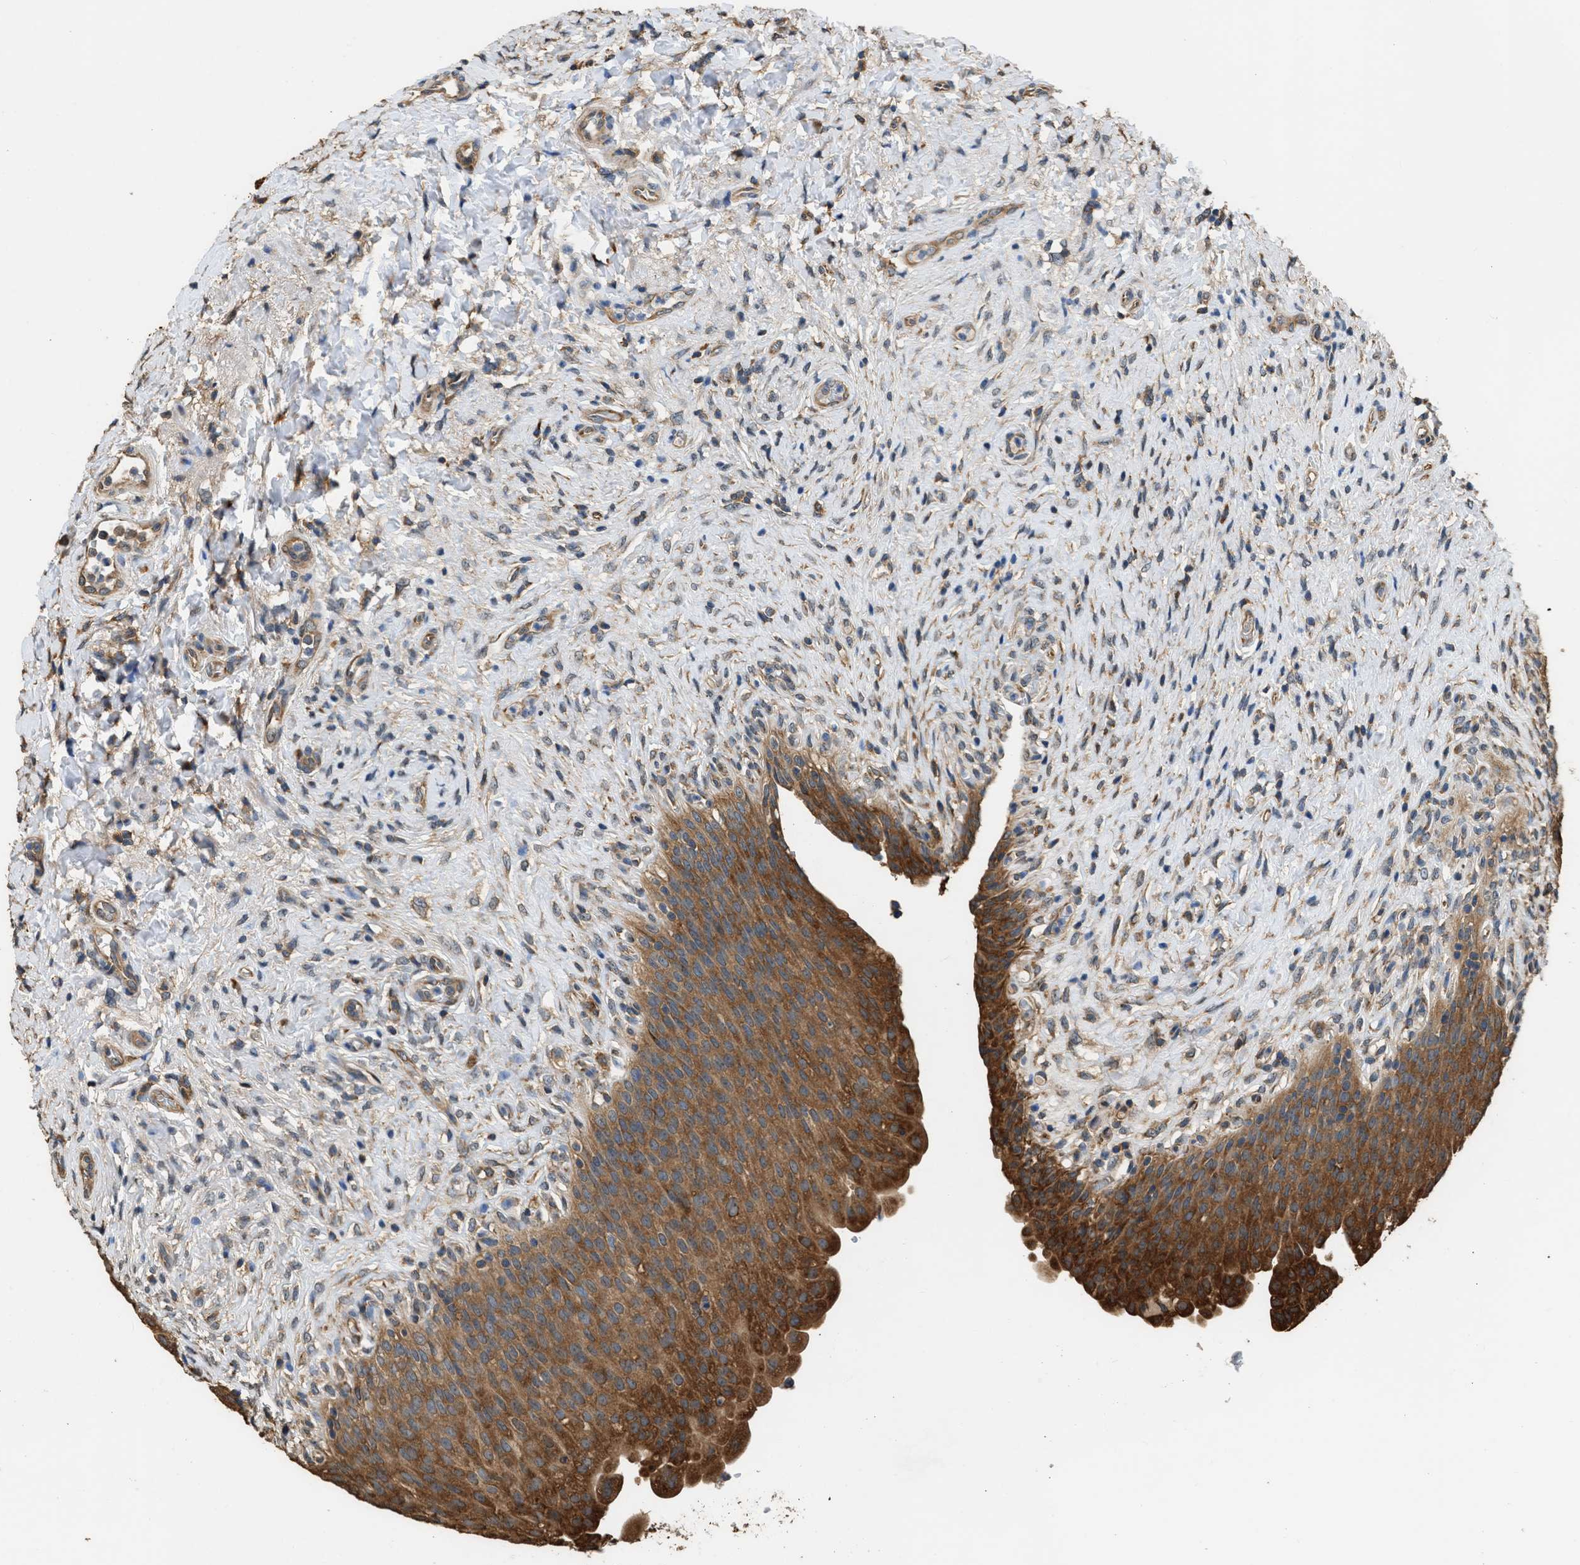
{"staining": {"intensity": "strong", "quantity": ">75%", "location": "cytoplasmic/membranous"}, "tissue": "urinary bladder", "cell_type": "Urothelial cells", "image_type": "normal", "snomed": [{"axis": "morphology", "description": "Urothelial carcinoma, High grade"}, {"axis": "topography", "description": "Urinary bladder"}], "caption": "High-power microscopy captured an immunohistochemistry histopathology image of normal urinary bladder, revealing strong cytoplasmic/membranous expression in about >75% of urothelial cells. (Stains: DAB (3,3'-diaminobenzidine) in brown, nuclei in blue, Microscopy: brightfield microscopy at high magnification).", "gene": "SLC36A4", "patient": {"sex": "male", "age": 46}}